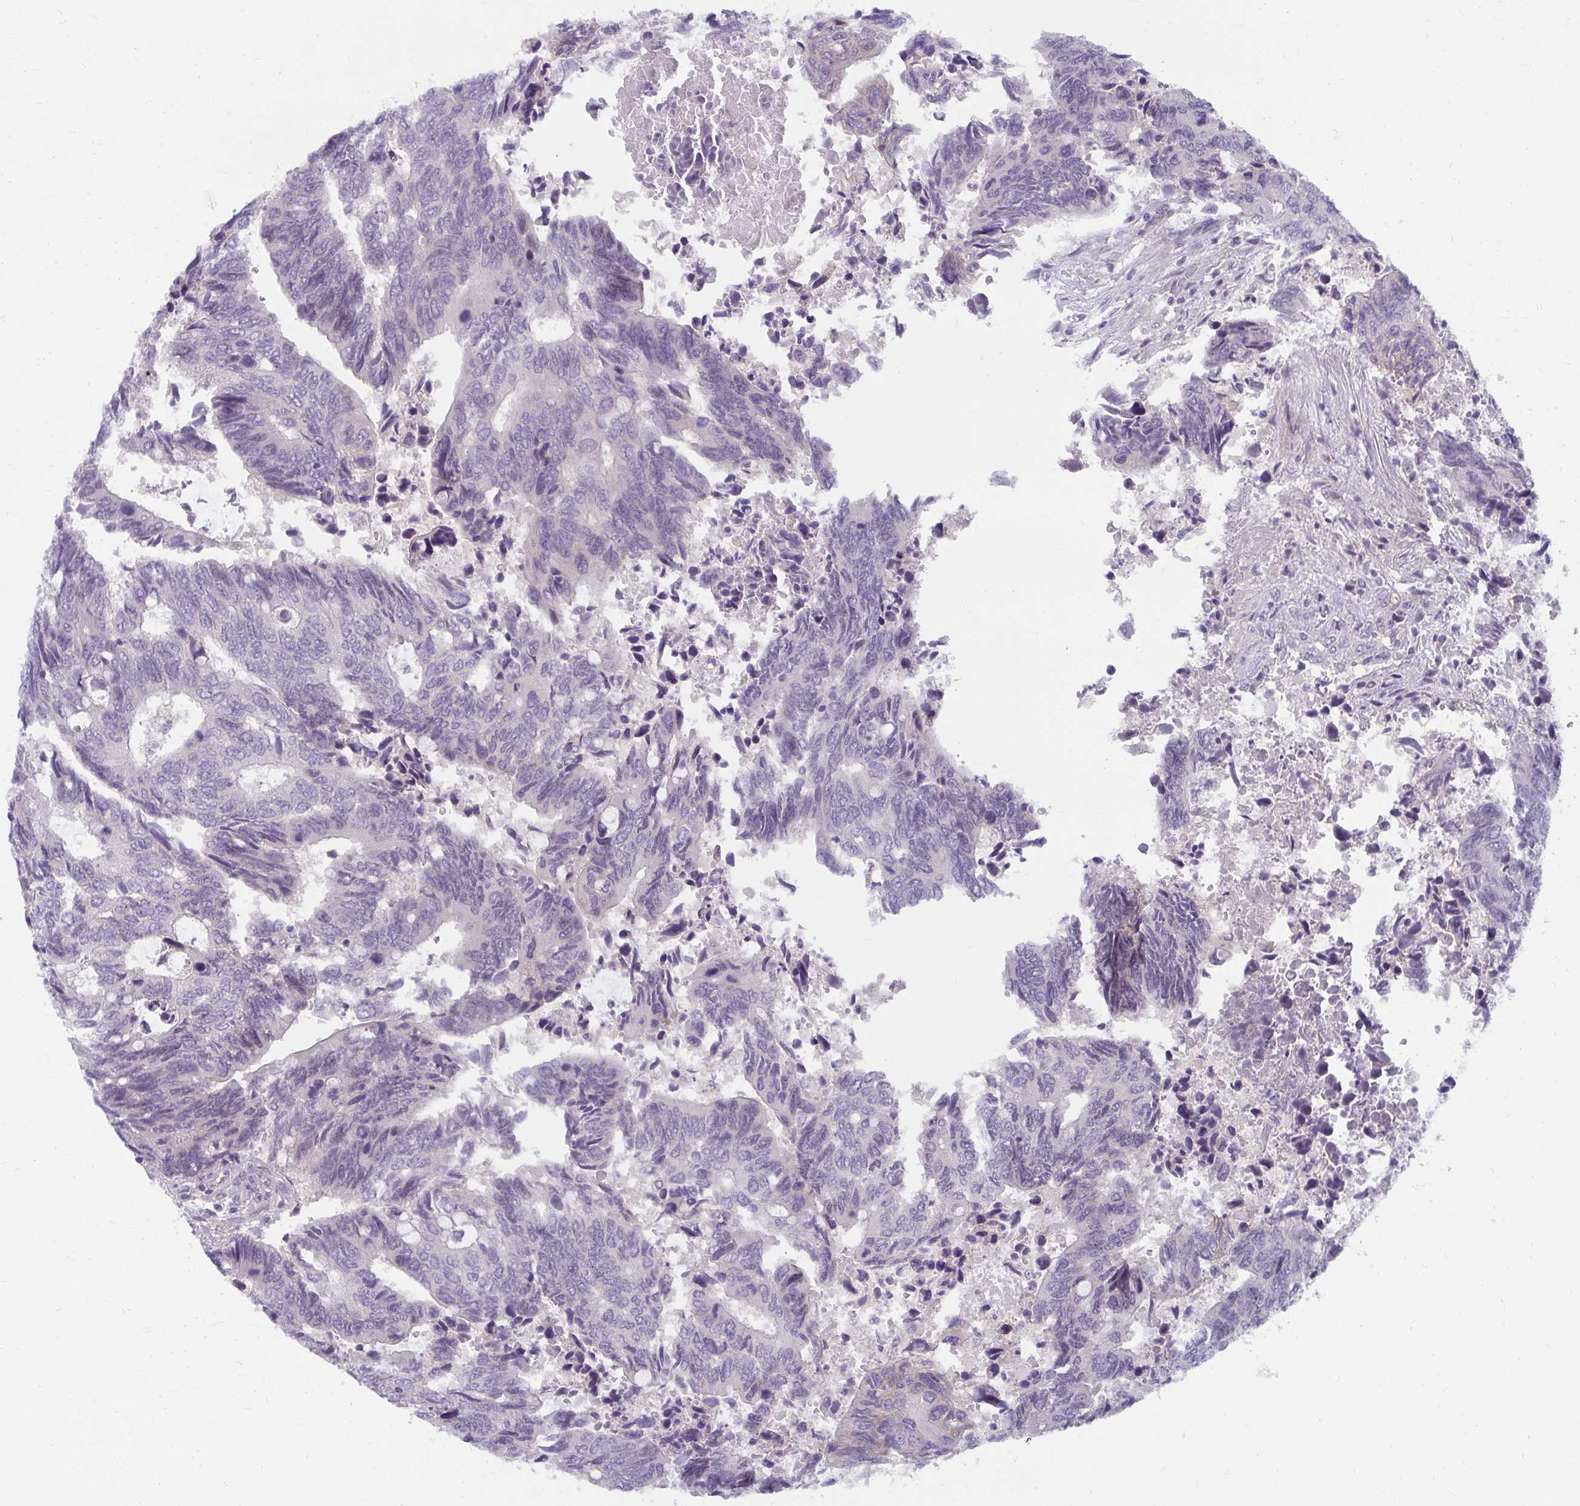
{"staining": {"intensity": "negative", "quantity": "none", "location": "none"}, "tissue": "colorectal cancer", "cell_type": "Tumor cells", "image_type": "cancer", "snomed": [{"axis": "morphology", "description": "Adenocarcinoma, NOS"}, {"axis": "topography", "description": "Colon"}], "caption": "Immunohistochemistry (IHC) histopathology image of neoplastic tissue: colorectal adenocarcinoma stained with DAB (3,3'-diaminobenzidine) exhibits no significant protein positivity in tumor cells.", "gene": "MUS81", "patient": {"sex": "male", "age": 87}}